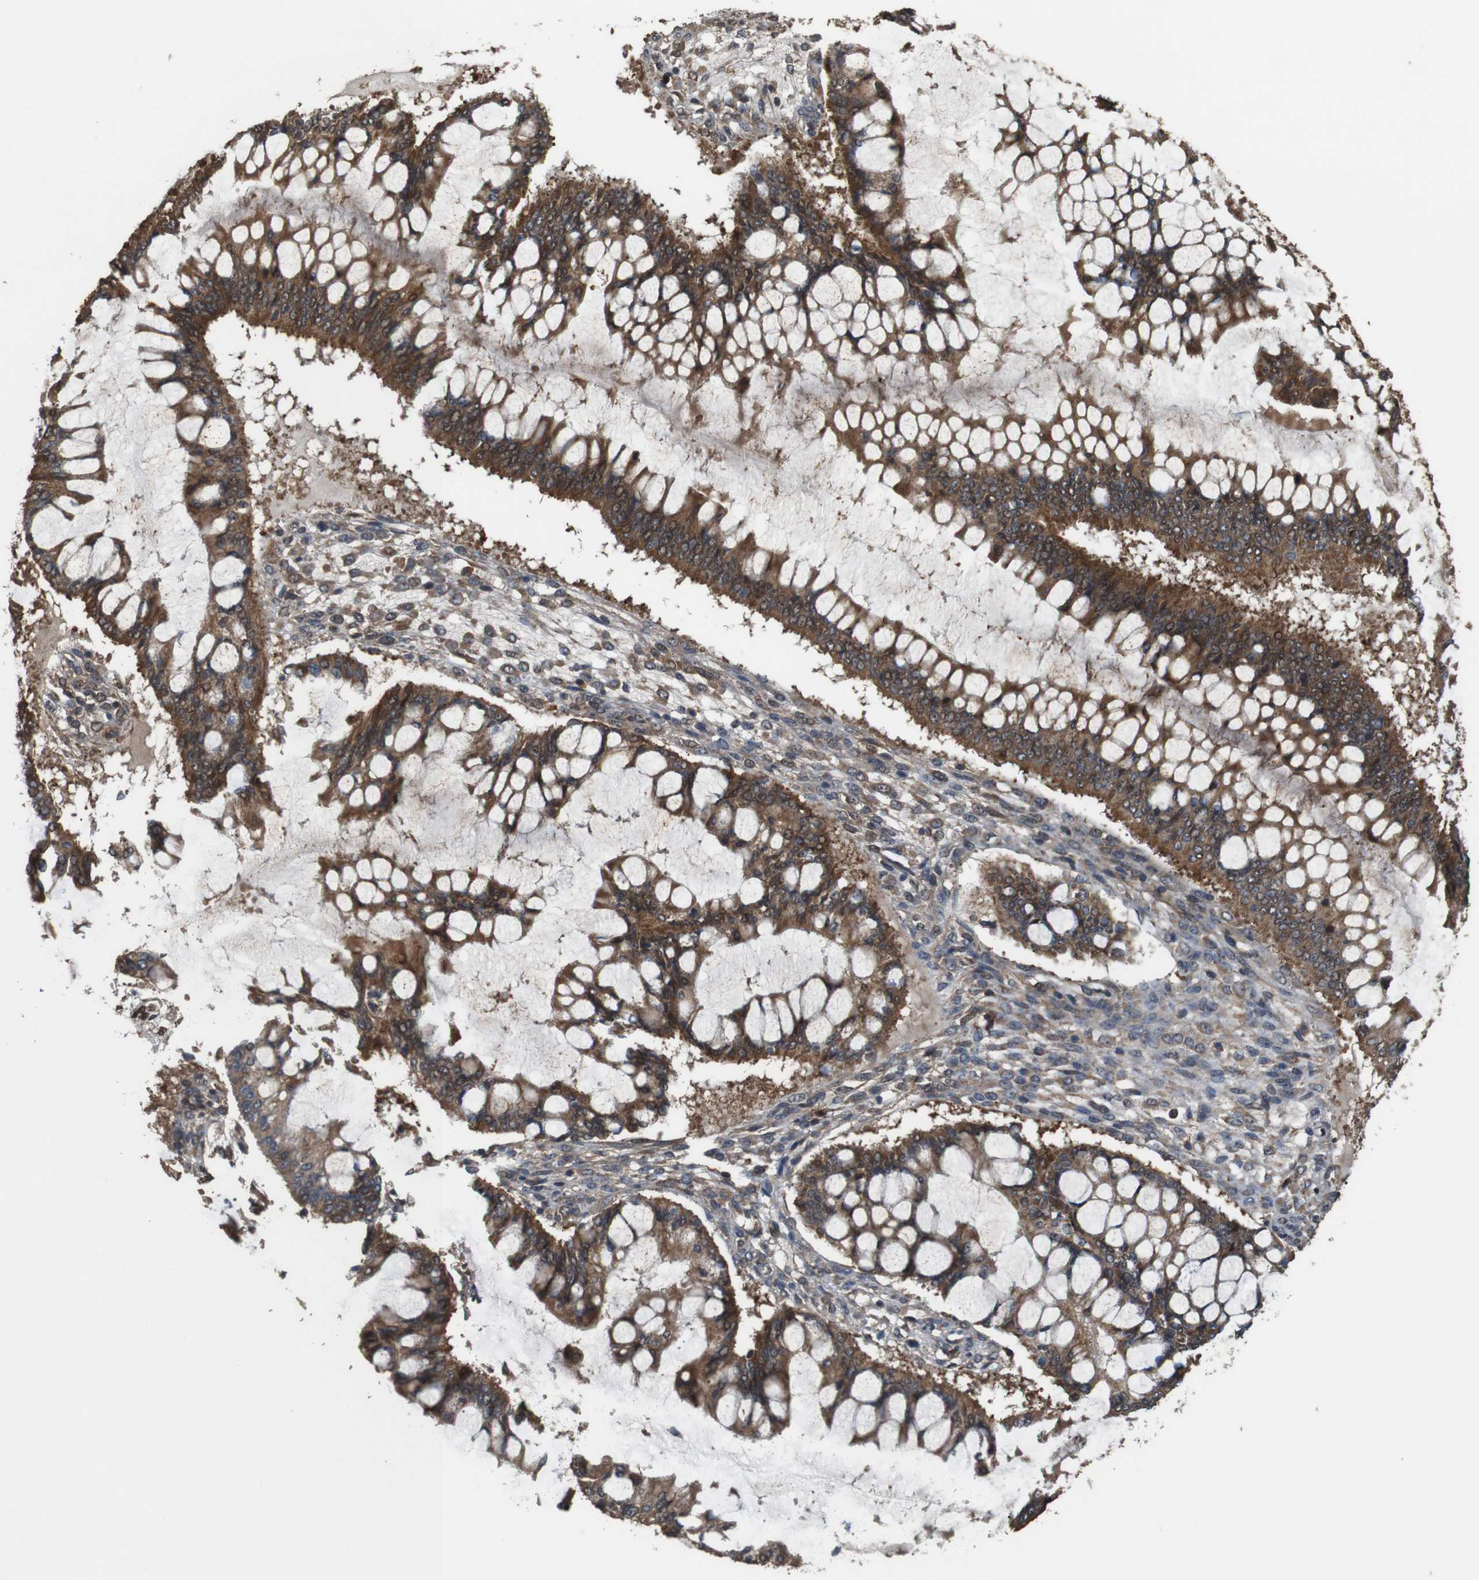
{"staining": {"intensity": "strong", "quantity": ">75%", "location": "cytoplasmic/membranous"}, "tissue": "ovarian cancer", "cell_type": "Tumor cells", "image_type": "cancer", "snomed": [{"axis": "morphology", "description": "Cystadenocarcinoma, mucinous, NOS"}, {"axis": "topography", "description": "Ovary"}], "caption": "A high-resolution micrograph shows immunohistochemistry staining of ovarian mucinous cystadenocarcinoma, which exhibits strong cytoplasmic/membranous expression in about >75% of tumor cells.", "gene": "BAG4", "patient": {"sex": "female", "age": 73}}